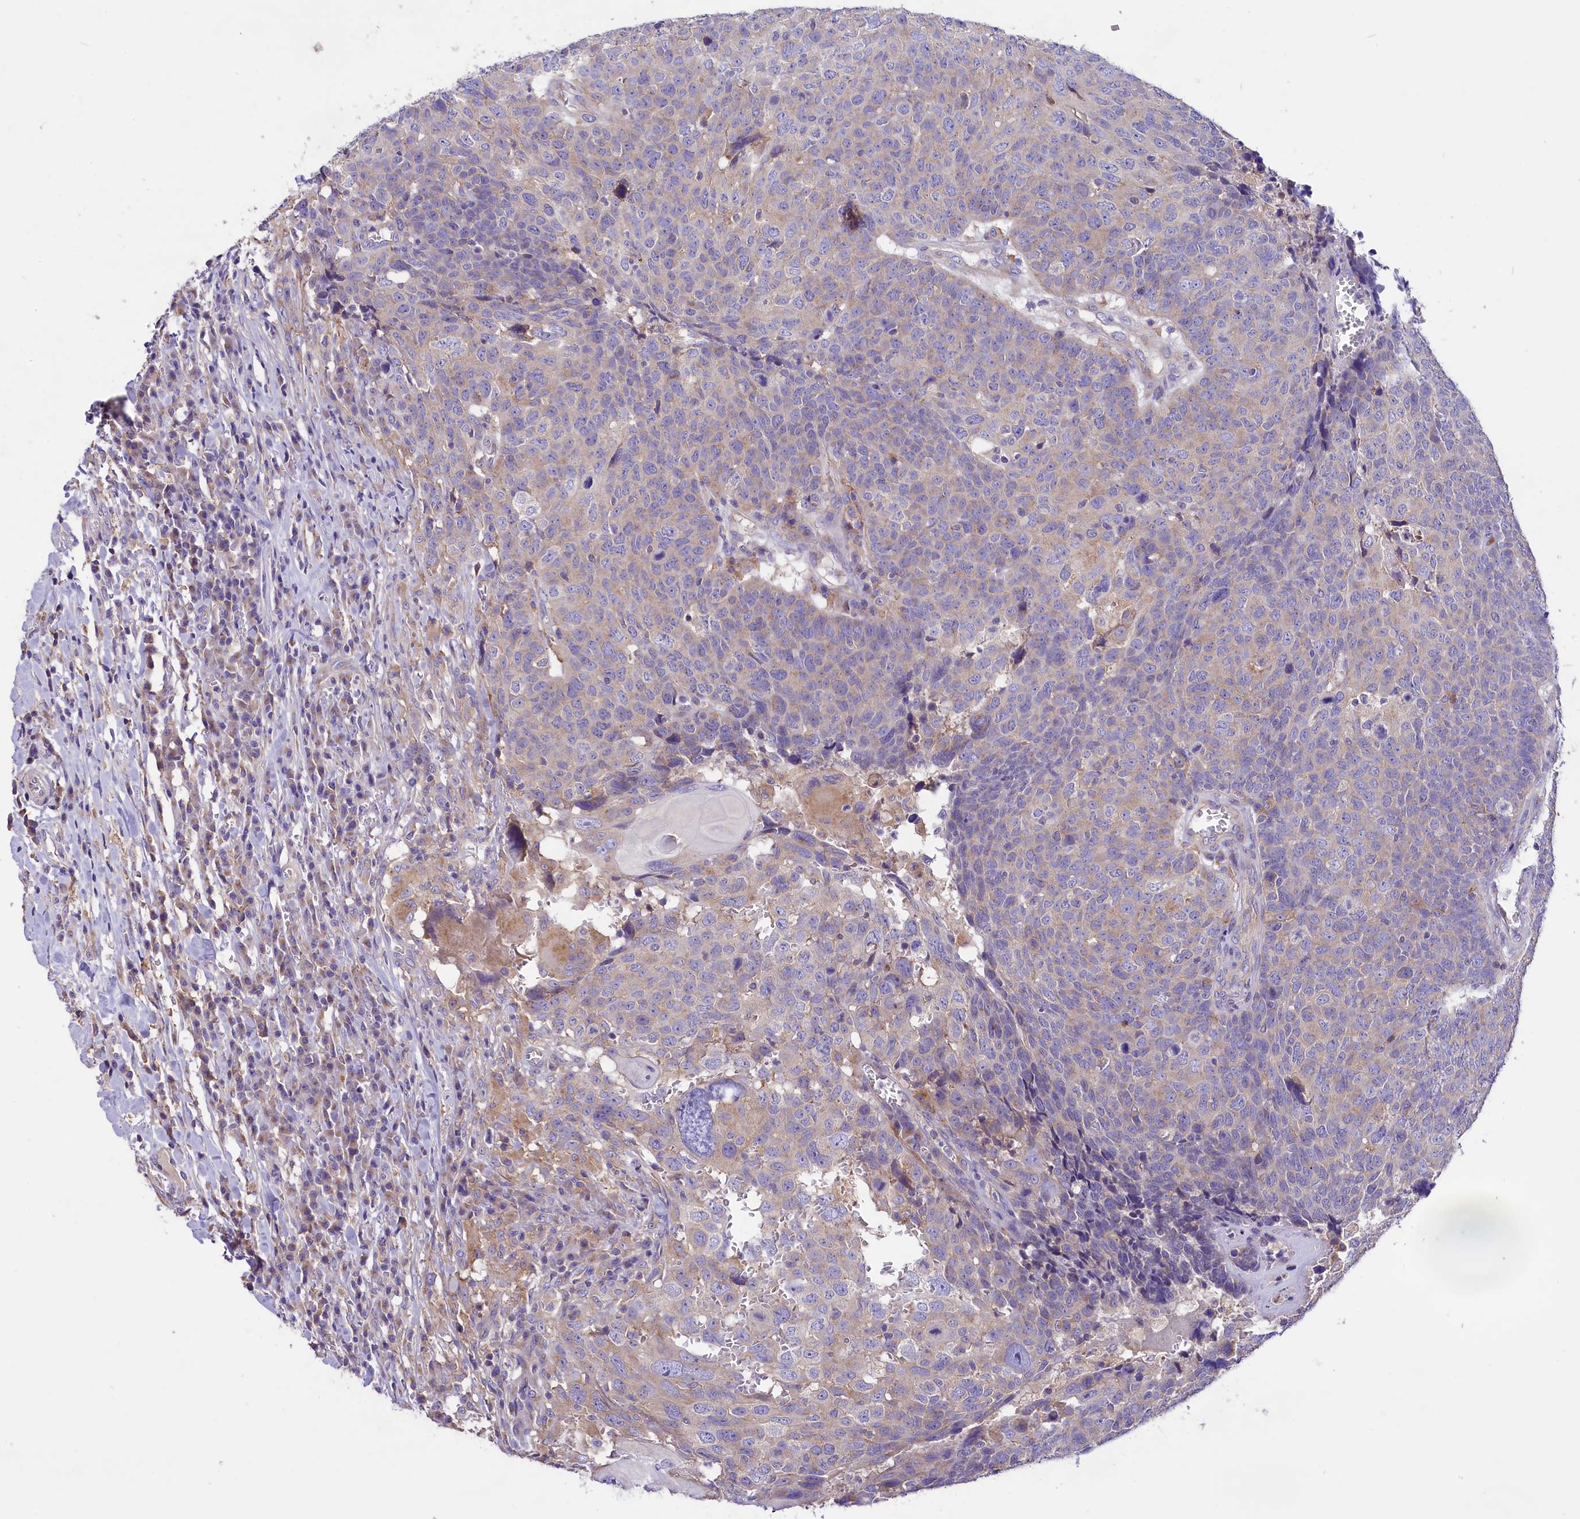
{"staining": {"intensity": "negative", "quantity": "none", "location": "none"}, "tissue": "head and neck cancer", "cell_type": "Tumor cells", "image_type": "cancer", "snomed": [{"axis": "morphology", "description": "Squamous cell carcinoma, NOS"}, {"axis": "topography", "description": "Head-Neck"}], "caption": "Tumor cells are negative for protein expression in human head and neck cancer (squamous cell carcinoma).", "gene": "PEMT", "patient": {"sex": "male", "age": 66}}